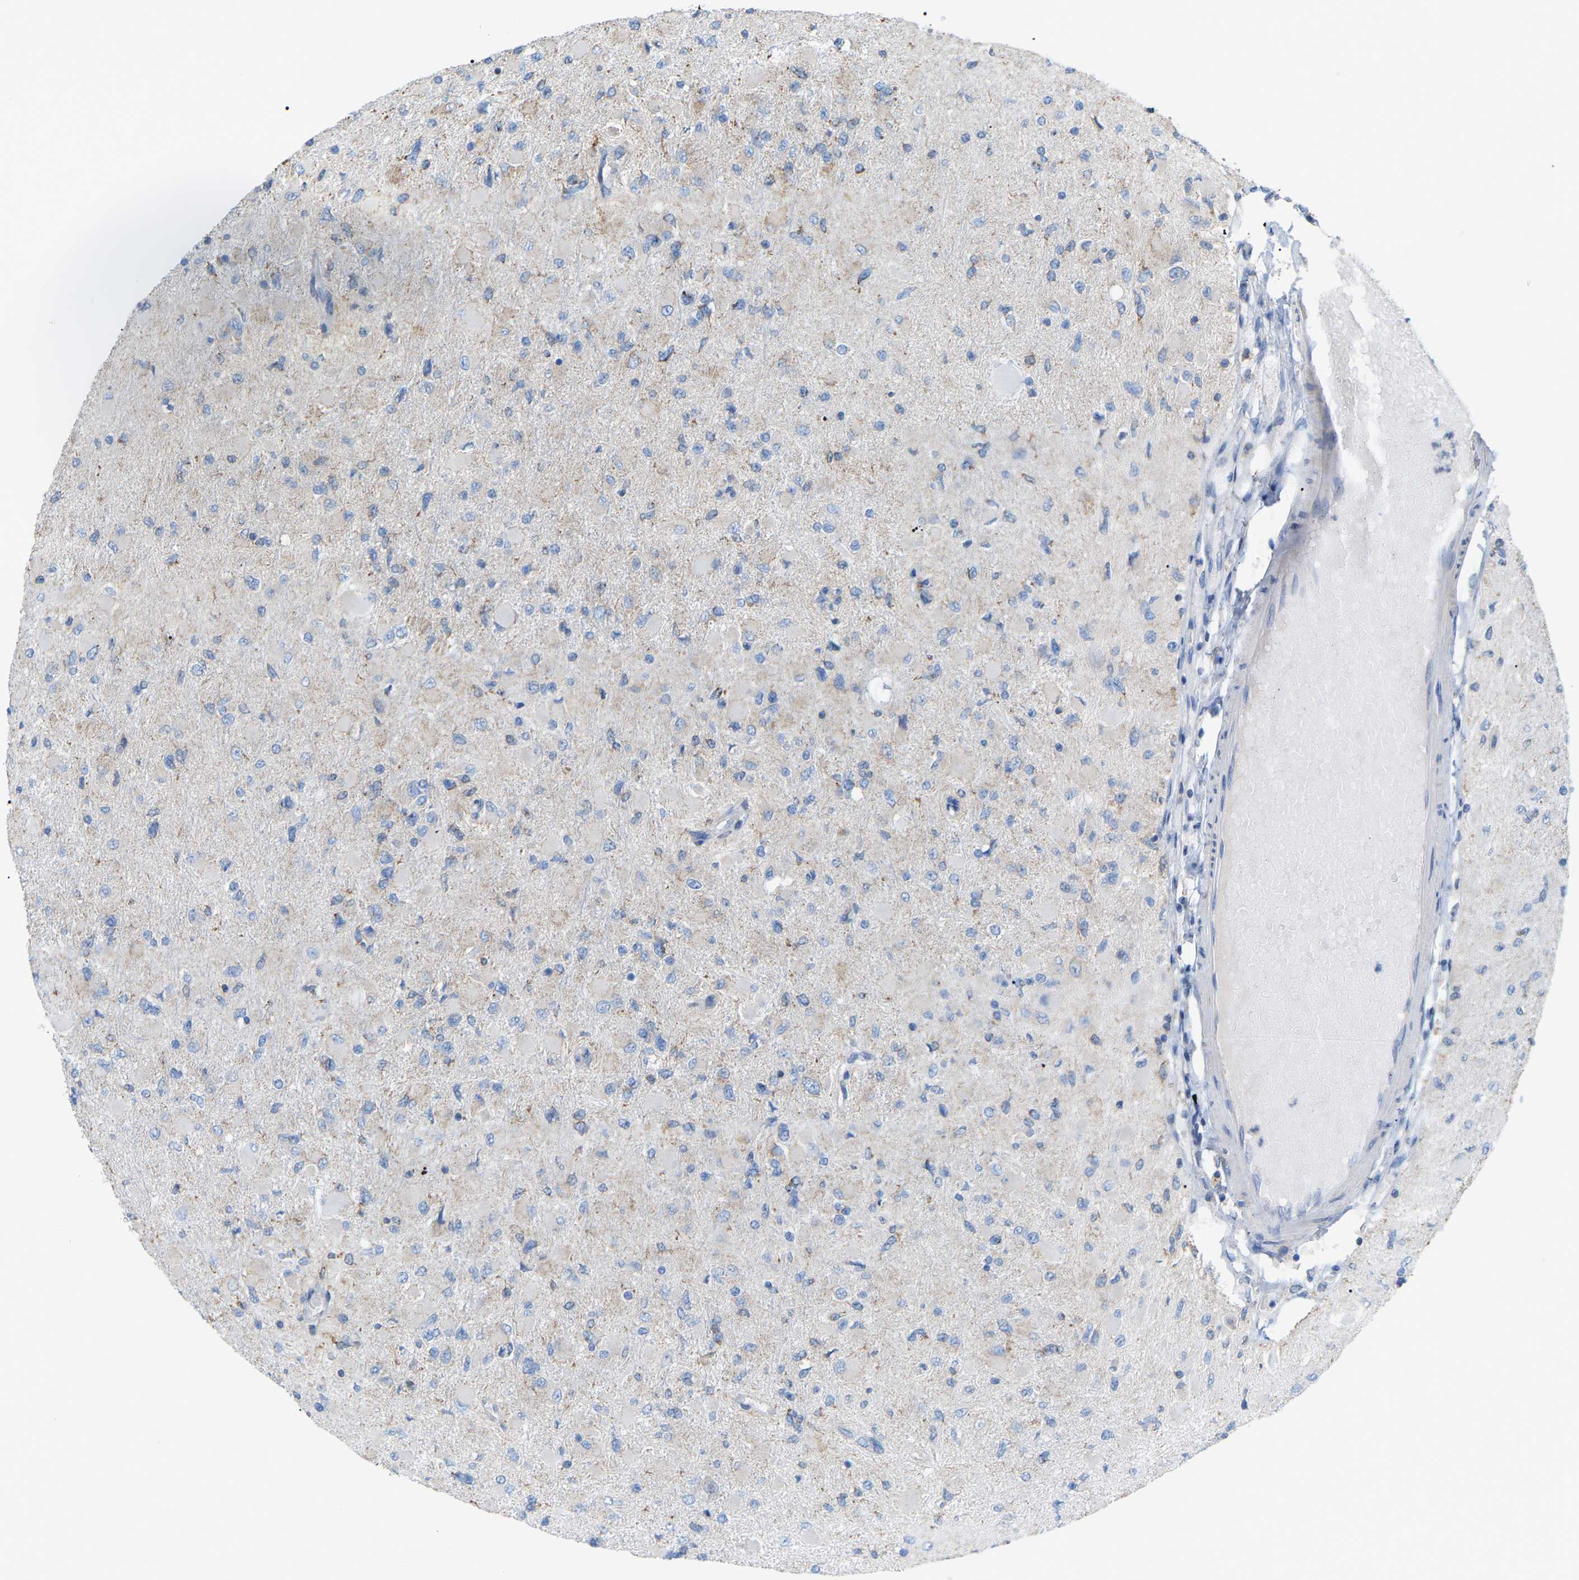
{"staining": {"intensity": "negative", "quantity": "none", "location": "none"}, "tissue": "glioma", "cell_type": "Tumor cells", "image_type": "cancer", "snomed": [{"axis": "morphology", "description": "Glioma, malignant, High grade"}, {"axis": "topography", "description": "Cerebral cortex"}], "caption": "The immunohistochemistry (IHC) photomicrograph has no significant staining in tumor cells of malignant high-grade glioma tissue.", "gene": "CROT", "patient": {"sex": "female", "age": 36}}